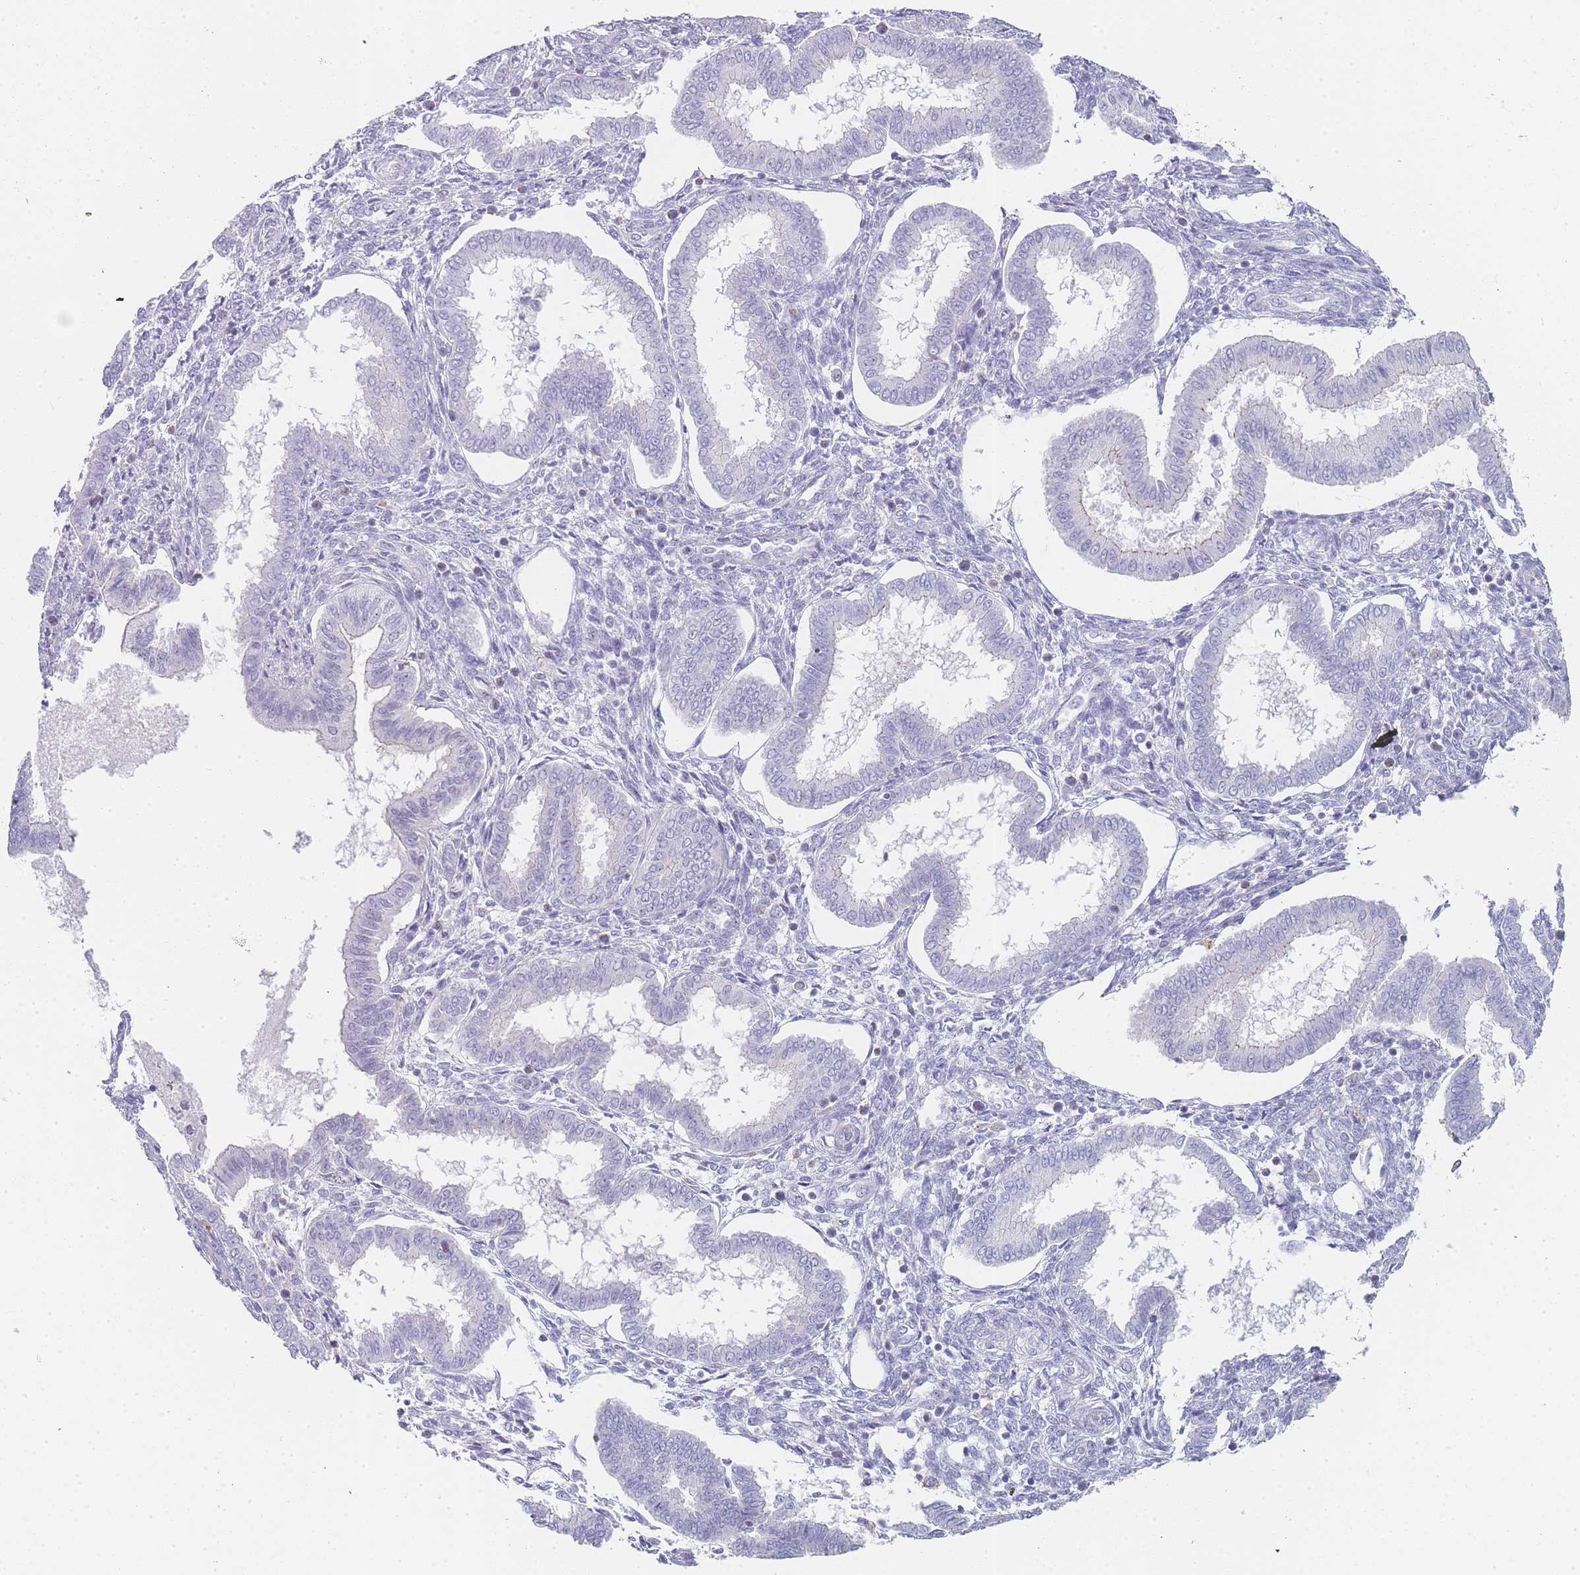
{"staining": {"intensity": "negative", "quantity": "none", "location": "none"}, "tissue": "endometrium", "cell_type": "Cells in endometrial stroma", "image_type": "normal", "snomed": [{"axis": "morphology", "description": "Normal tissue, NOS"}, {"axis": "topography", "description": "Endometrium"}], "caption": "Immunohistochemistry (IHC) image of normal endometrium: human endometrium stained with DAB (3,3'-diaminobenzidine) displays no significant protein positivity in cells in endometrial stroma.", "gene": "NOP14", "patient": {"sex": "female", "age": 24}}